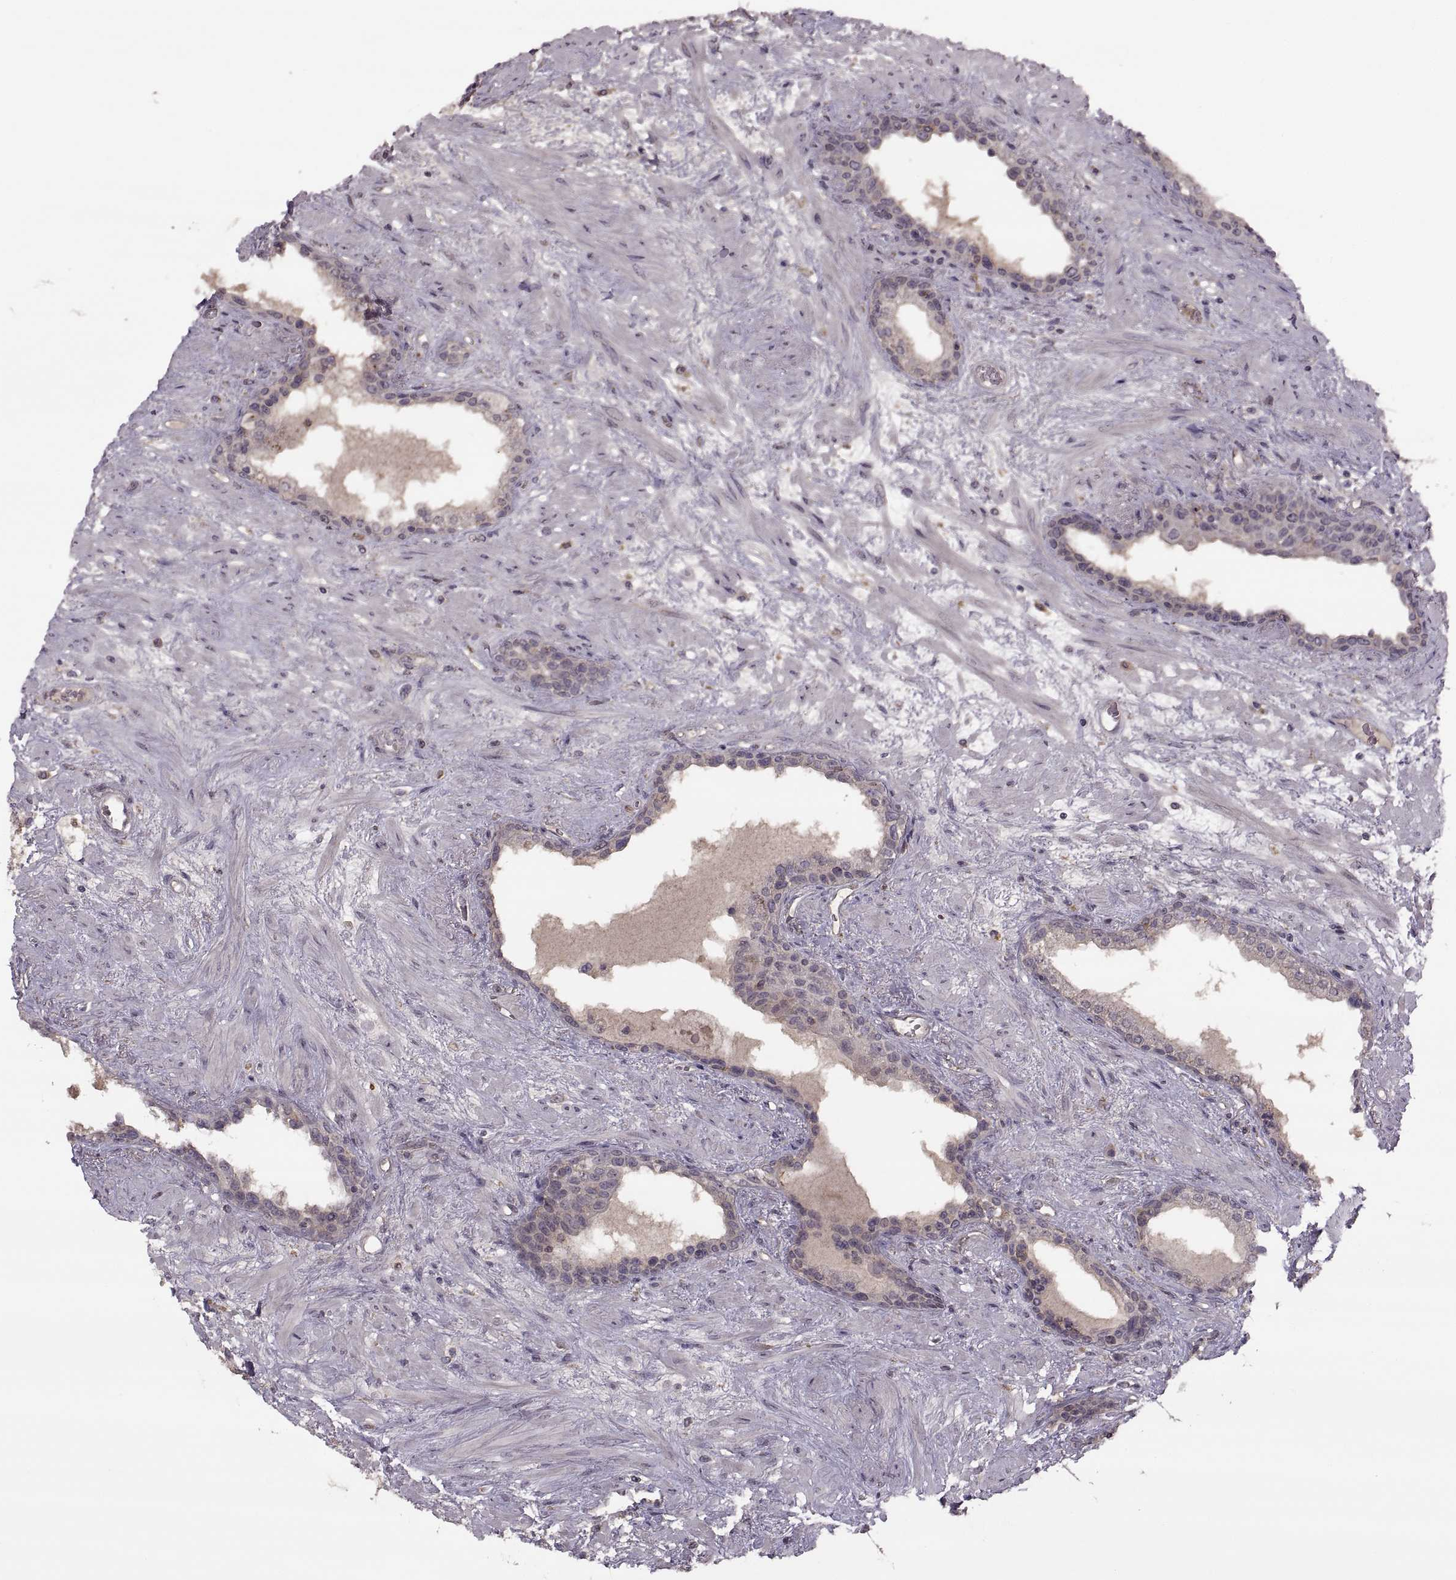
{"staining": {"intensity": "weak", "quantity": "25%-75%", "location": "cytoplasmic/membranous"}, "tissue": "prostate", "cell_type": "Glandular cells", "image_type": "normal", "snomed": [{"axis": "morphology", "description": "Normal tissue, NOS"}, {"axis": "topography", "description": "Prostate"}], "caption": "Weak cytoplasmic/membranous protein staining is appreciated in approximately 25%-75% of glandular cells in prostate.", "gene": "PIERCE1", "patient": {"sex": "male", "age": 63}}